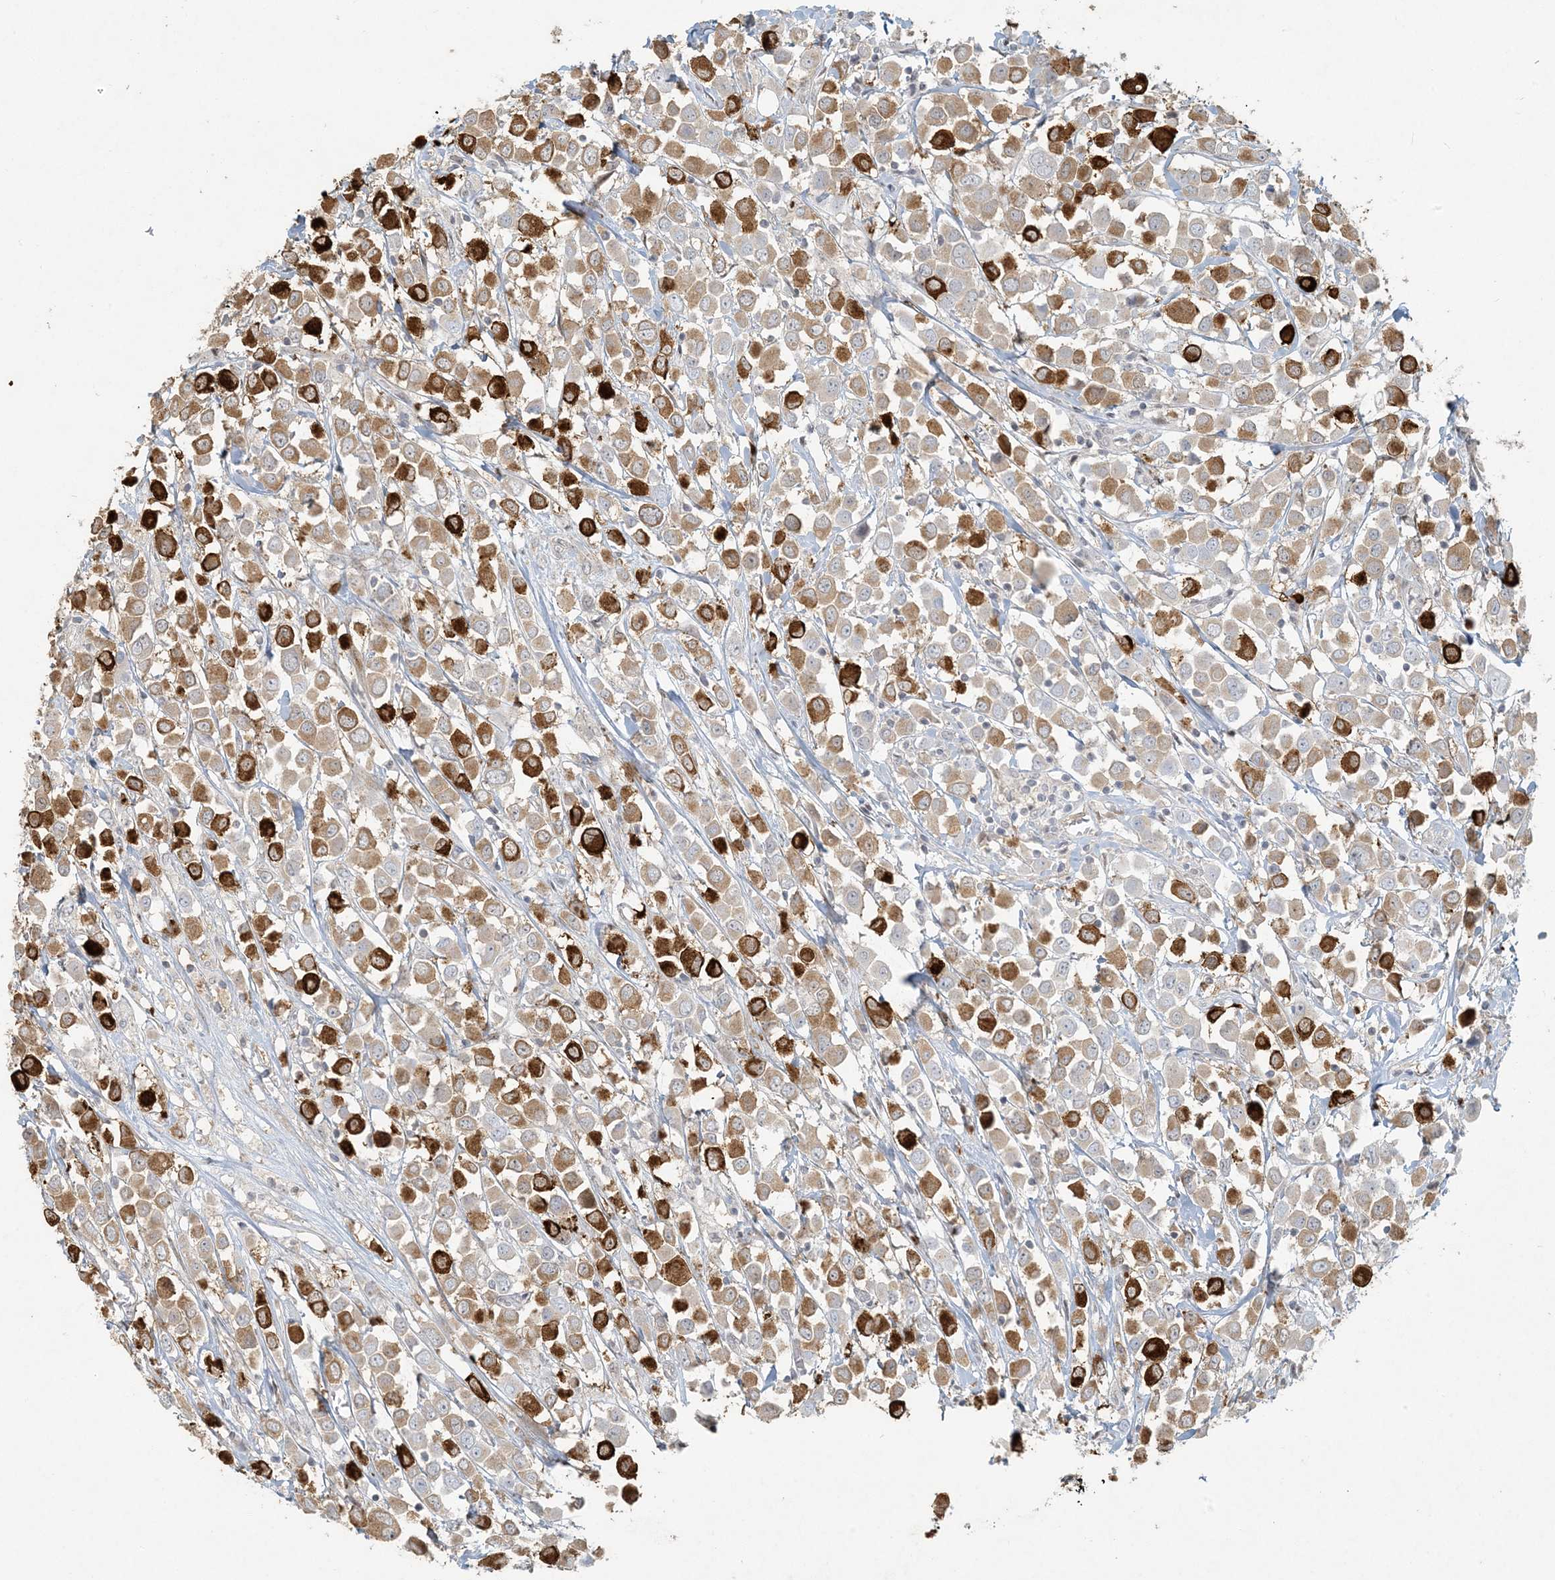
{"staining": {"intensity": "strong", "quantity": "25%-75%", "location": "cytoplasmic/membranous"}, "tissue": "breast cancer", "cell_type": "Tumor cells", "image_type": "cancer", "snomed": [{"axis": "morphology", "description": "Duct carcinoma"}, {"axis": "topography", "description": "Breast"}], "caption": "Tumor cells exhibit strong cytoplasmic/membranous positivity in about 25%-75% of cells in intraductal carcinoma (breast). (Stains: DAB in brown, nuclei in blue, Microscopy: brightfield microscopy at high magnification).", "gene": "BCORL1", "patient": {"sex": "female", "age": 61}}